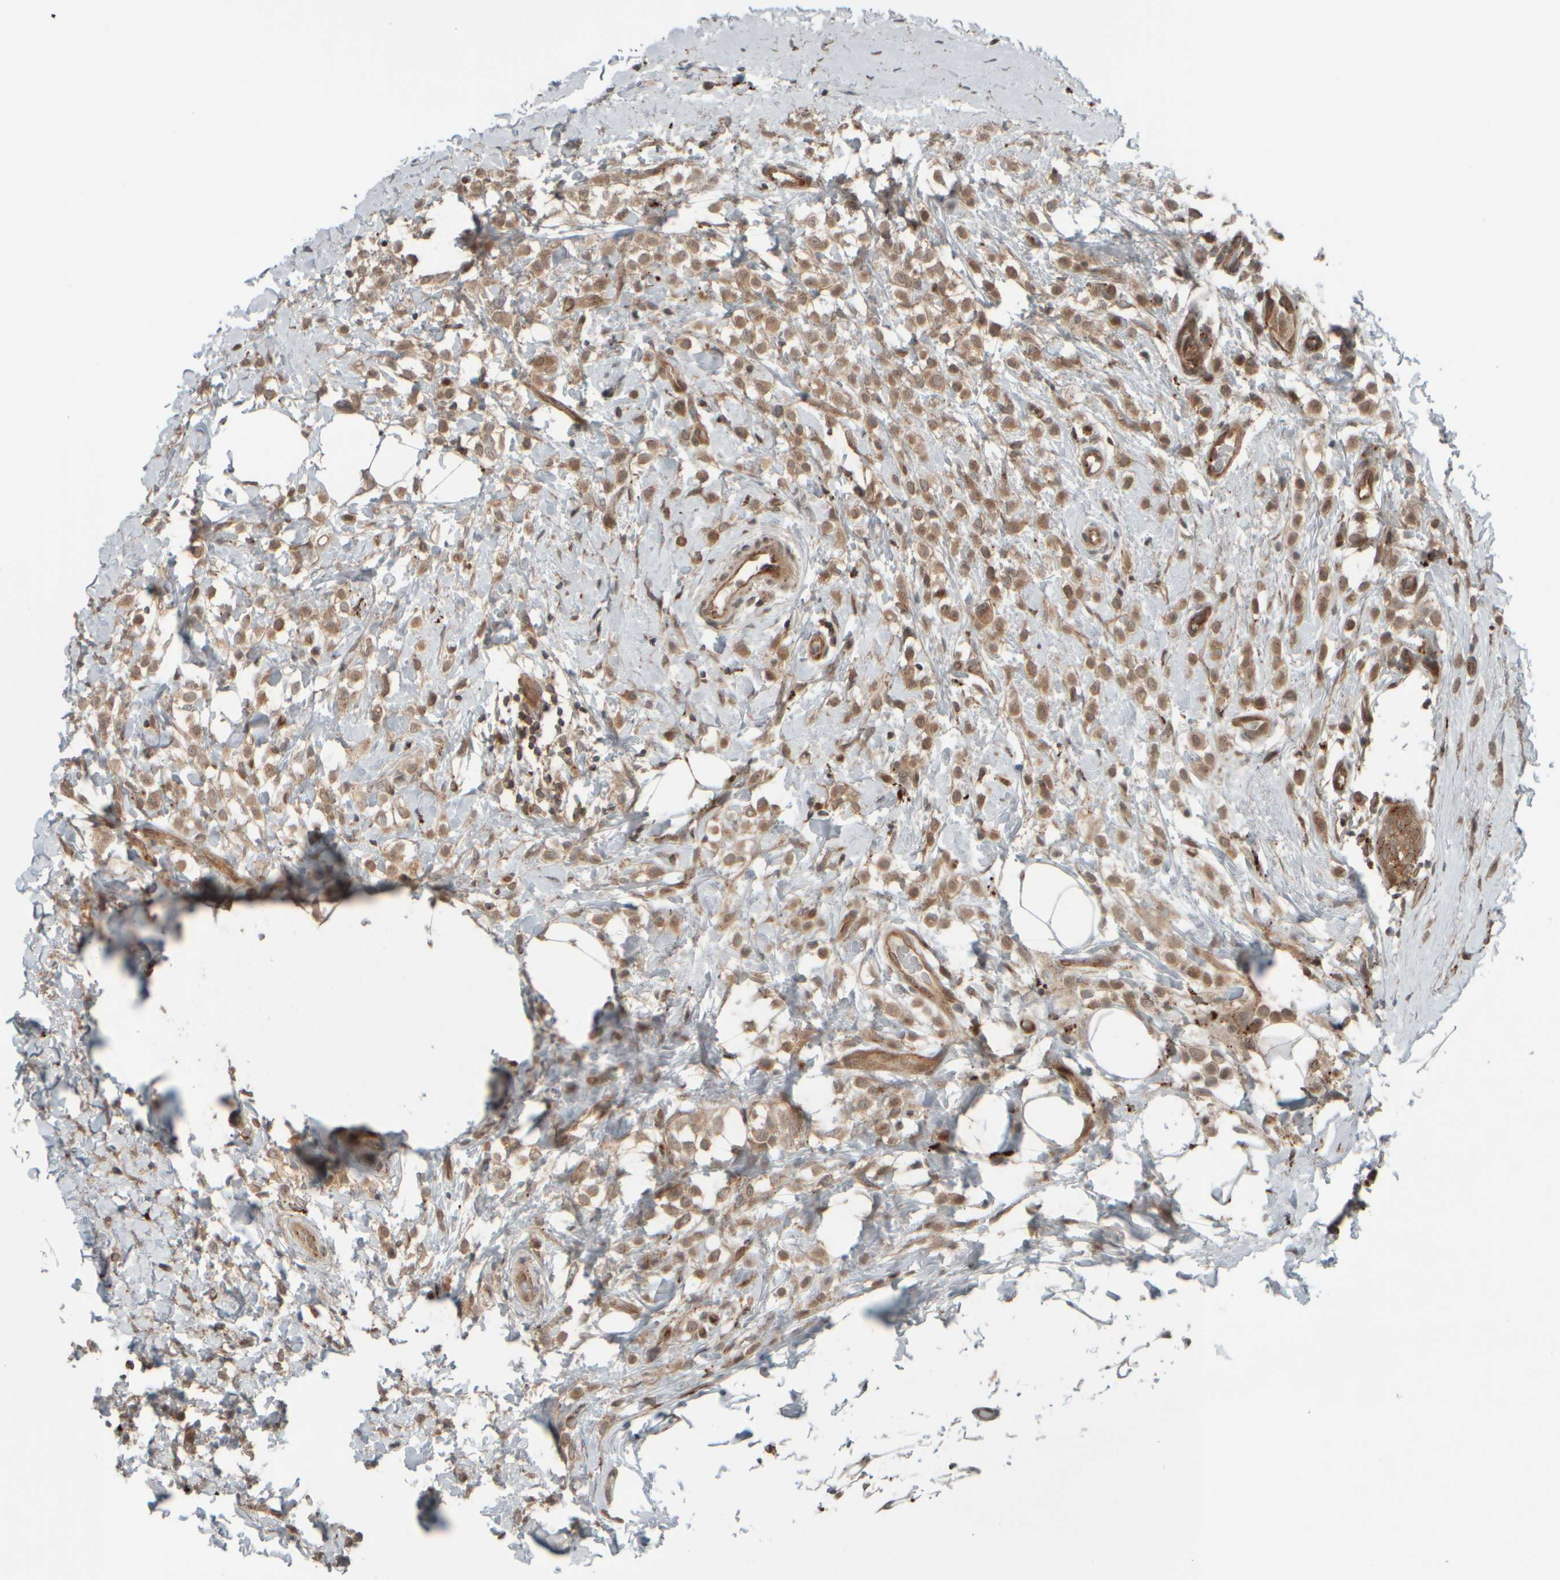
{"staining": {"intensity": "moderate", "quantity": ">75%", "location": "cytoplasmic/membranous"}, "tissue": "breast cancer", "cell_type": "Tumor cells", "image_type": "cancer", "snomed": [{"axis": "morphology", "description": "Lobular carcinoma"}, {"axis": "topography", "description": "Breast"}], "caption": "Immunohistochemical staining of human breast cancer (lobular carcinoma) reveals moderate cytoplasmic/membranous protein staining in approximately >75% of tumor cells. Using DAB (3,3'-diaminobenzidine) (brown) and hematoxylin (blue) stains, captured at high magnification using brightfield microscopy.", "gene": "GIGYF1", "patient": {"sex": "female", "age": 50}}